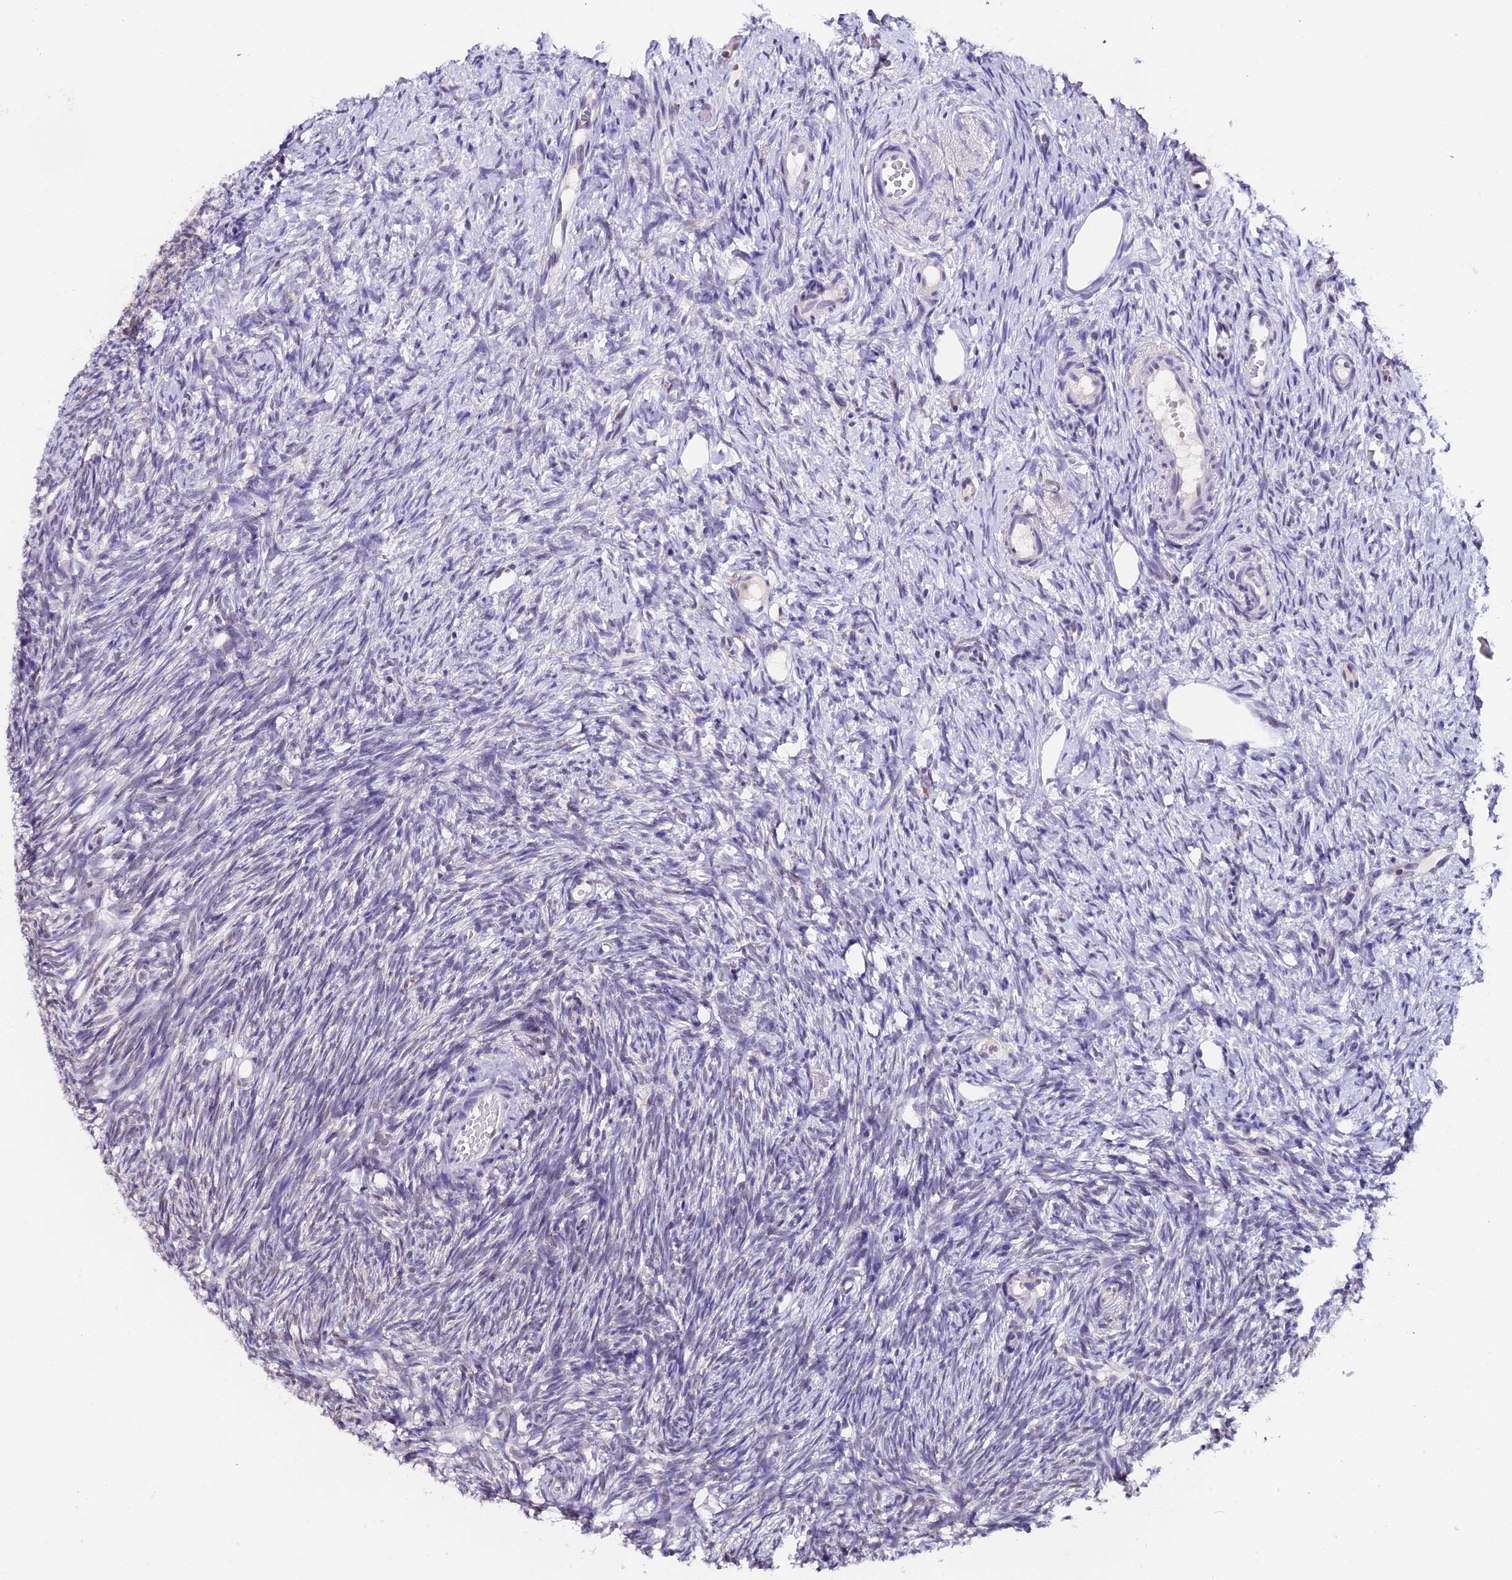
{"staining": {"intensity": "weak", "quantity": "<25%", "location": "nuclear"}, "tissue": "ovary", "cell_type": "Ovarian stroma cells", "image_type": "normal", "snomed": [{"axis": "morphology", "description": "Normal tissue, NOS"}, {"axis": "topography", "description": "Ovary"}], "caption": "A photomicrograph of ovary stained for a protein demonstrates no brown staining in ovarian stroma cells. (DAB (3,3'-diaminobenzidine) immunohistochemistry (IHC) visualized using brightfield microscopy, high magnification).", "gene": "NCBP1", "patient": {"sex": "female", "age": 51}}